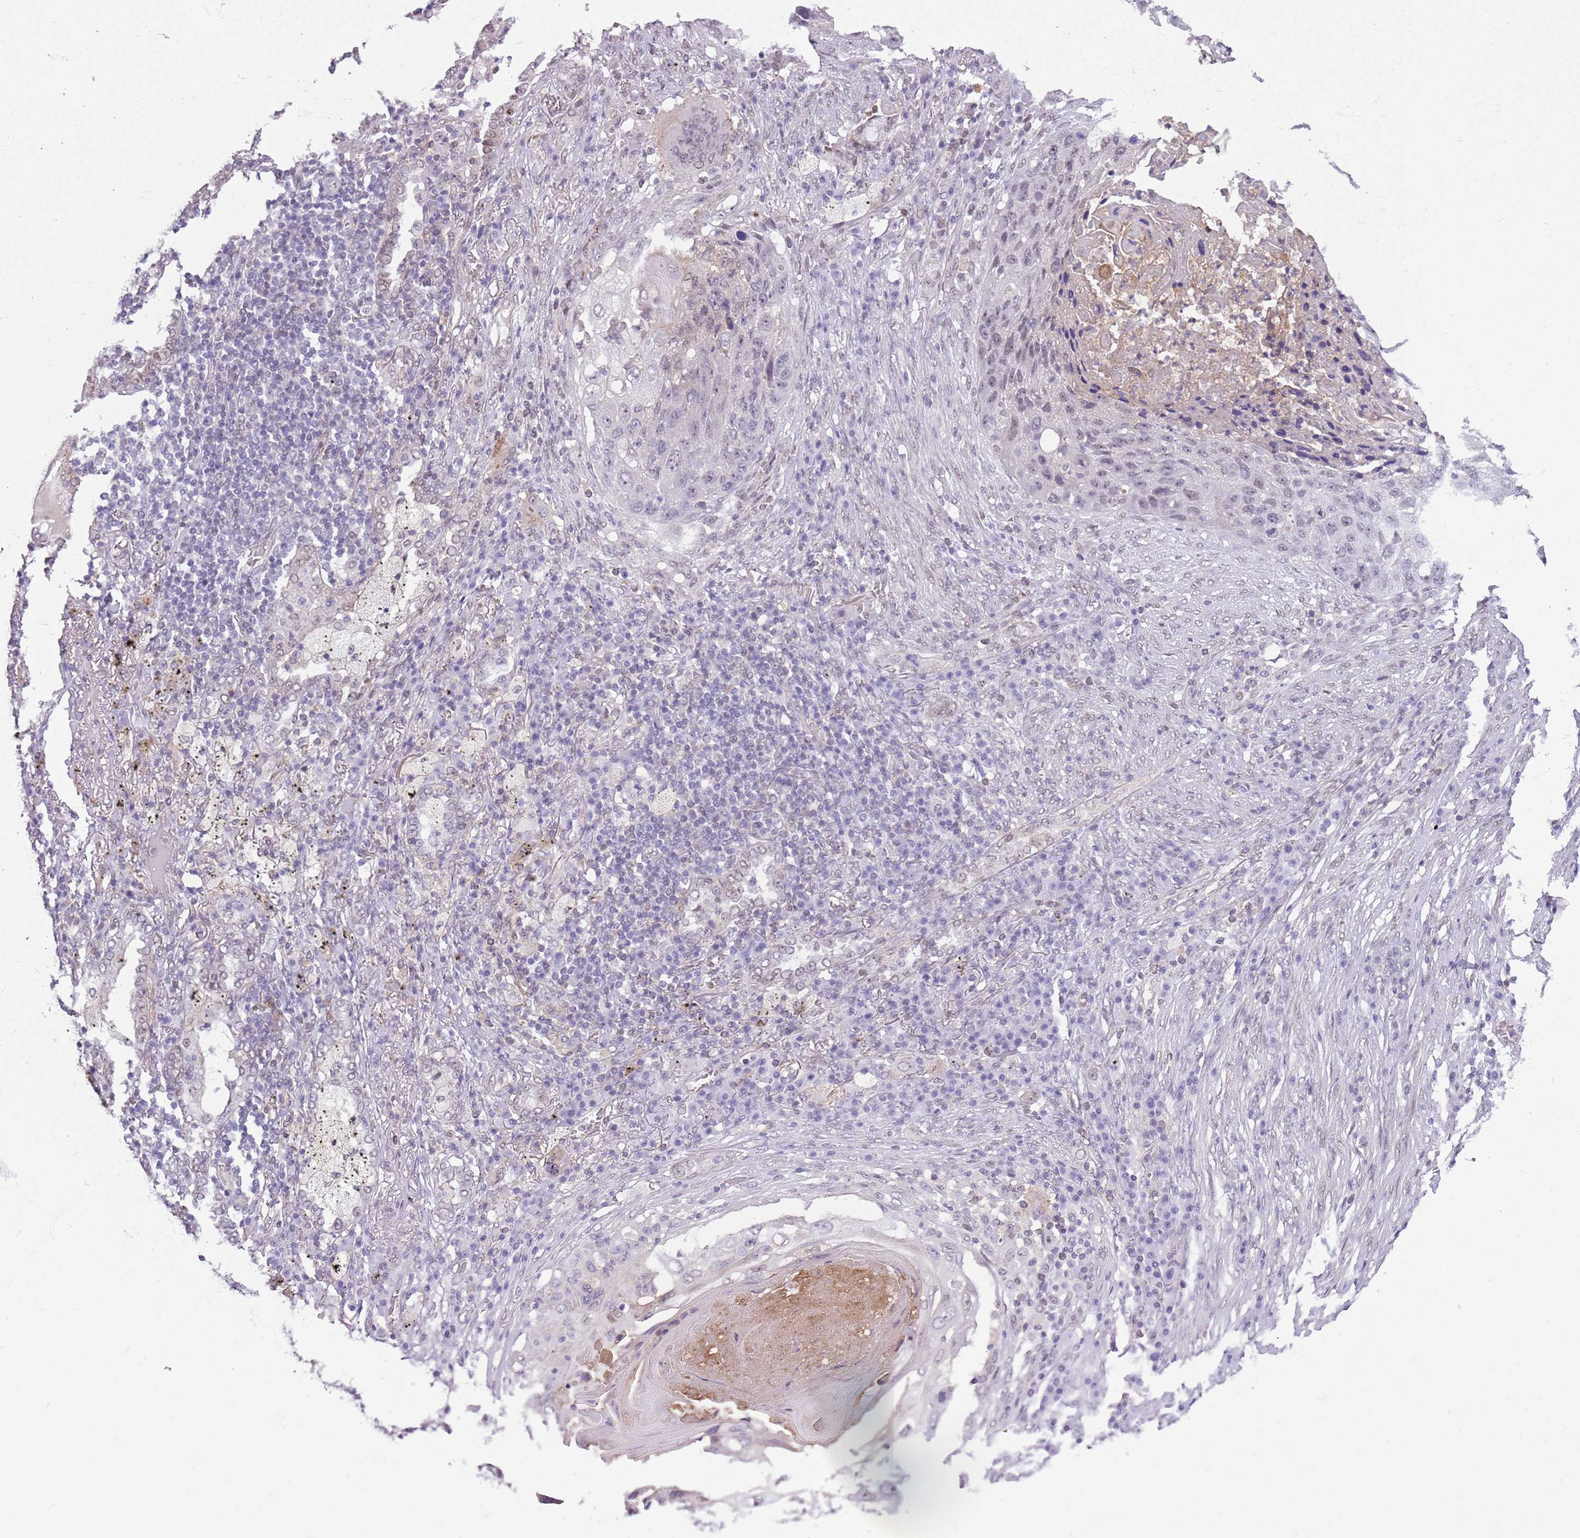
{"staining": {"intensity": "negative", "quantity": "none", "location": "none"}, "tissue": "lung cancer", "cell_type": "Tumor cells", "image_type": "cancer", "snomed": [{"axis": "morphology", "description": "Squamous cell carcinoma, NOS"}, {"axis": "topography", "description": "Lung"}], "caption": "This is a image of IHC staining of lung cancer (squamous cell carcinoma), which shows no expression in tumor cells.", "gene": "DHX32", "patient": {"sex": "female", "age": 63}}